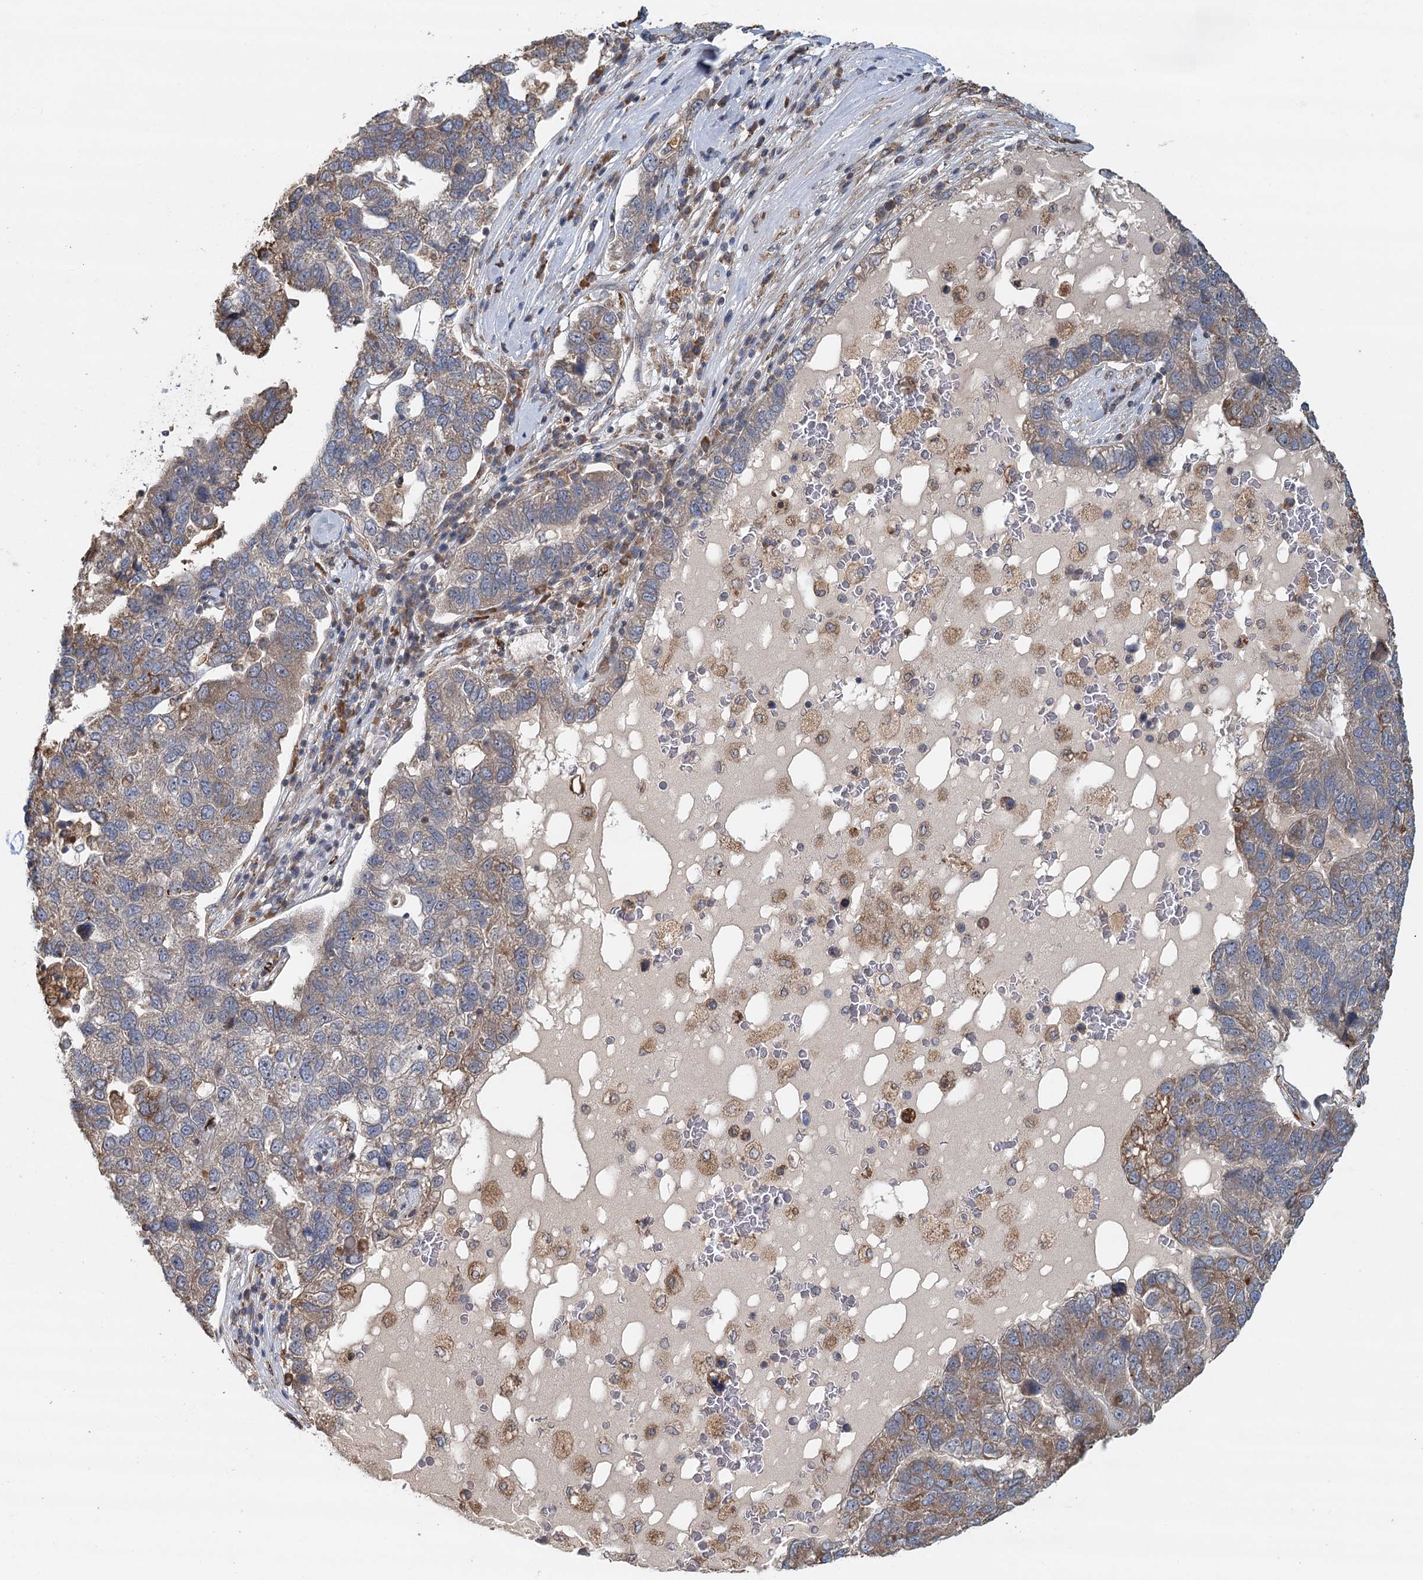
{"staining": {"intensity": "moderate", "quantity": "<25%", "location": "cytoplasmic/membranous"}, "tissue": "pancreatic cancer", "cell_type": "Tumor cells", "image_type": "cancer", "snomed": [{"axis": "morphology", "description": "Adenocarcinoma, NOS"}, {"axis": "topography", "description": "Pancreas"}], "caption": "This photomicrograph displays immunohistochemistry (IHC) staining of human pancreatic adenocarcinoma, with low moderate cytoplasmic/membranous expression in approximately <25% of tumor cells.", "gene": "RNF111", "patient": {"sex": "female", "age": 61}}